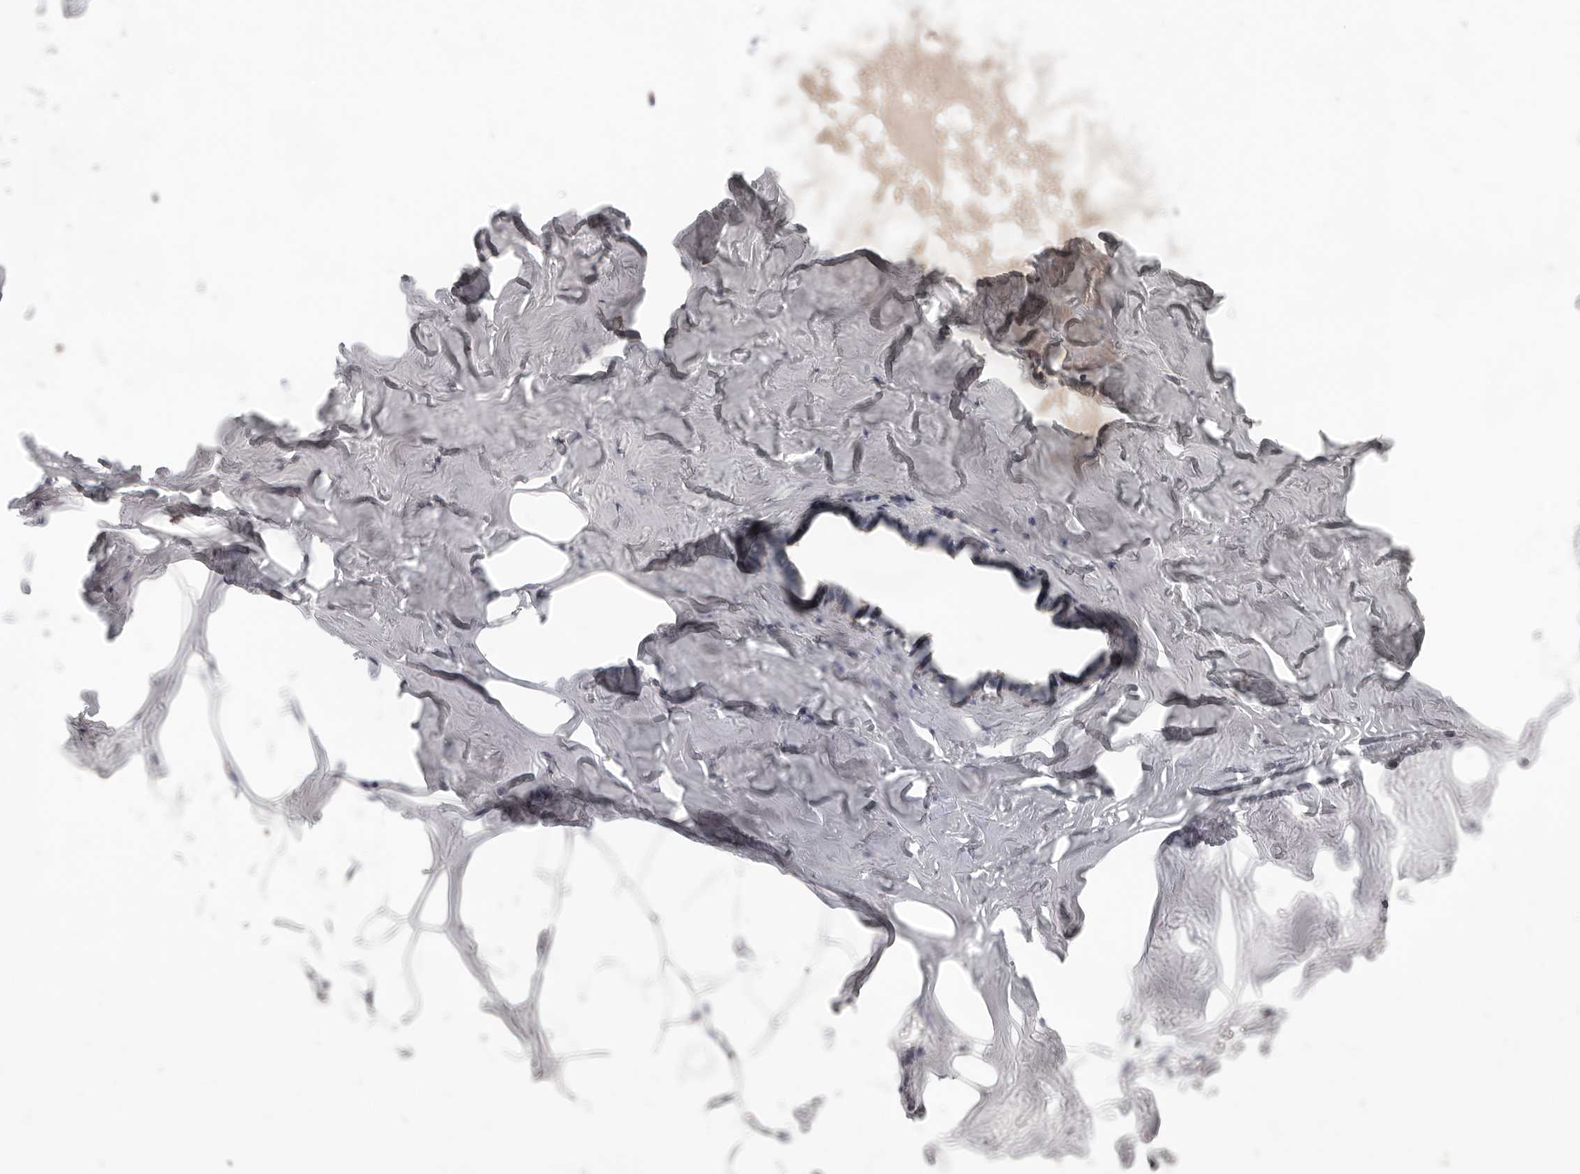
{"staining": {"intensity": "negative", "quantity": "none", "location": "none"}, "tissue": "adipose tissue", "cell_type": "Adipocytes", "image_type": "normal", "snomed": [{"axis": "morphology", "description": "Normal tissue, NOS"}, {"axis": "morphology", "description": "Fibrosis, NOS"}, {"axis": "topography", "description": "Breast"}, {"axis": "topography", "description": "Adipose tissue"}], "caption": "Immunohistochemistry photomicrograph of normal adipose tissue: adipose tissue stained with DAB reveals no significant protein expression in adipocytes. The staining was performed using DAB to visualize the protein expression in brown, while the nuclei were stained in blue with hematoxylin (Magnification: 20x).", "gene": "TMEM63B", "patient": {"sex": "female", "age": 39}}